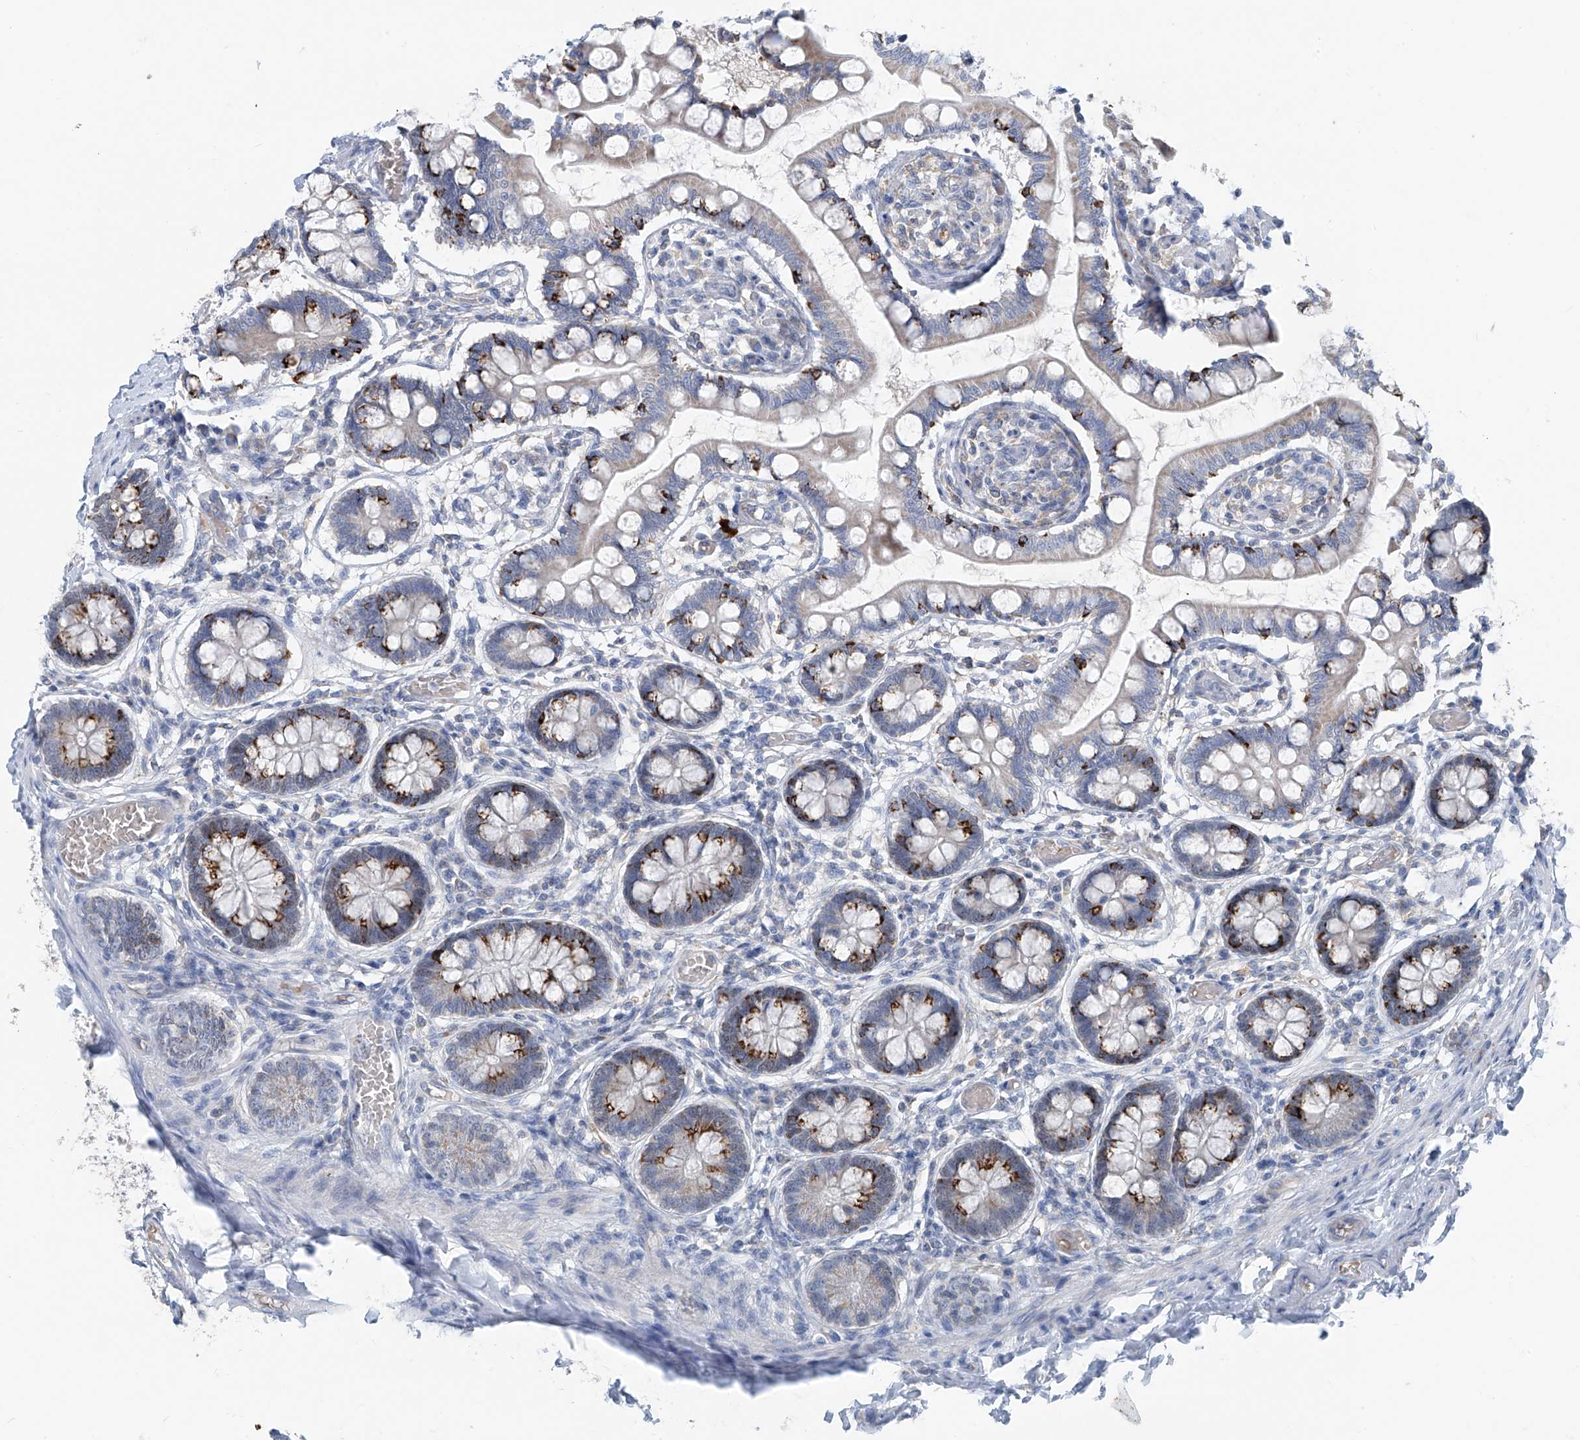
{"staining": {"intensity": "strong", "quantity": "<25%", "location": "cytoplasmic/membranous"}, "tissue": "small intestine", "cell_type": "Glandular cells", "image_type": "normal", "snomed": [{"axis": "morphology", "description": "Normal tissue, NOS"}, {"axis": "topography", "description": "Small intestine"}], "caption": "Protein expression analysis of benign human small intestine reveals strong cytoplasmic/membranous staining in about <25% of glandular cells.", "gene": "FGD2", "patient": {"sex": "male", "age": 52}}